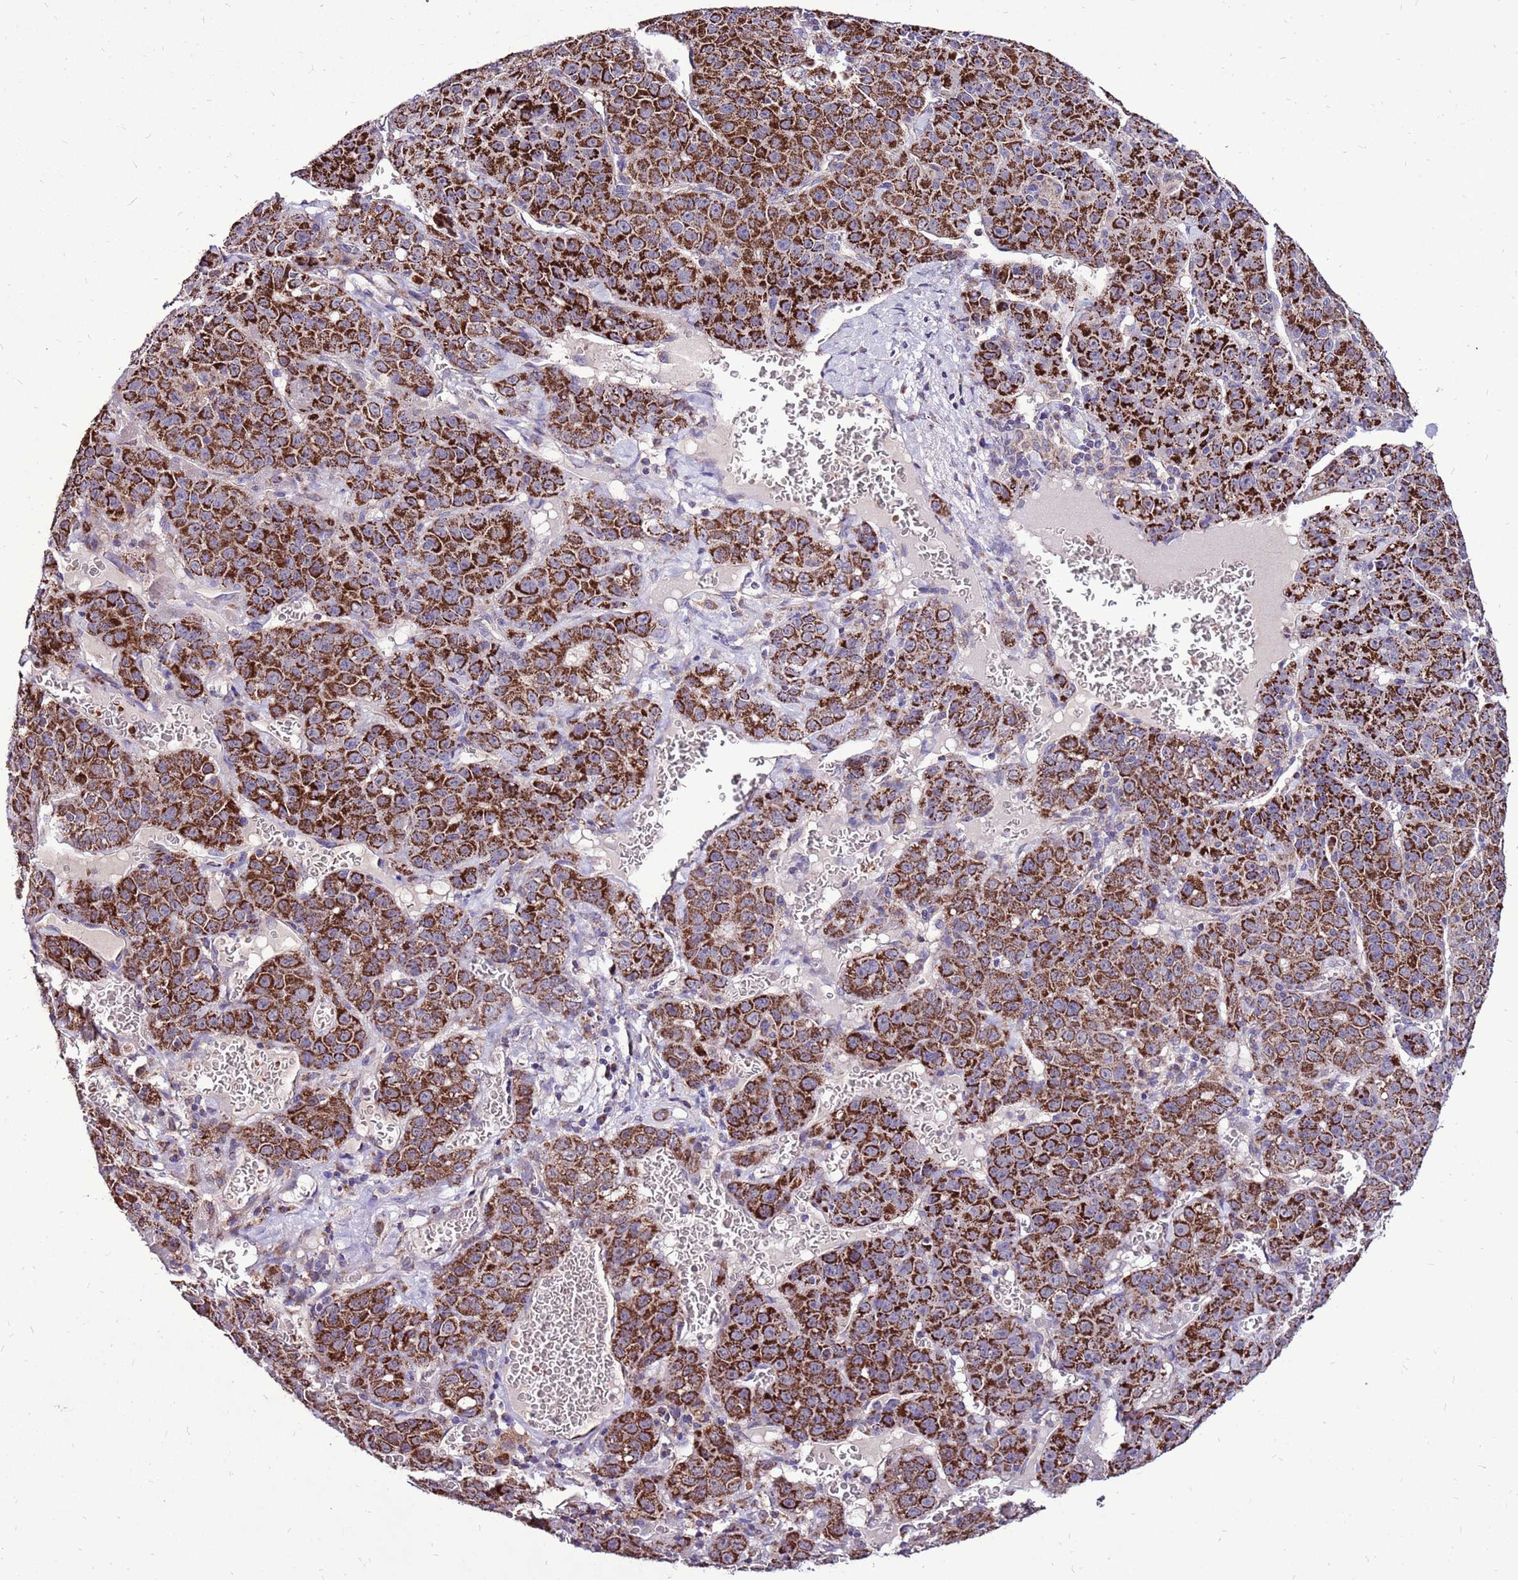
{"staining": {"intensity": "strong", "quantity": ">75%", "location": "cytoplasmic/membranous"}, "tissue": "liver cancer", "cell_type": "Tumor cells", "image_type": "cancer", "snomed": [{"axis": "morphology", "description": "Carcinoma, Hepatocellular, NOS"}, {"axis": "topography", "description": "Liver"}], "caption": "High-power microscopy captured an immunohistochemistry micrograph of liver cancer (hepatocellular carcinoma), revealing strong cytoplasmic/membranous staining in approximately >75% of tumor cells.", "gene": "SPSB3", "patient": {"sex": "female", "age": 53}}